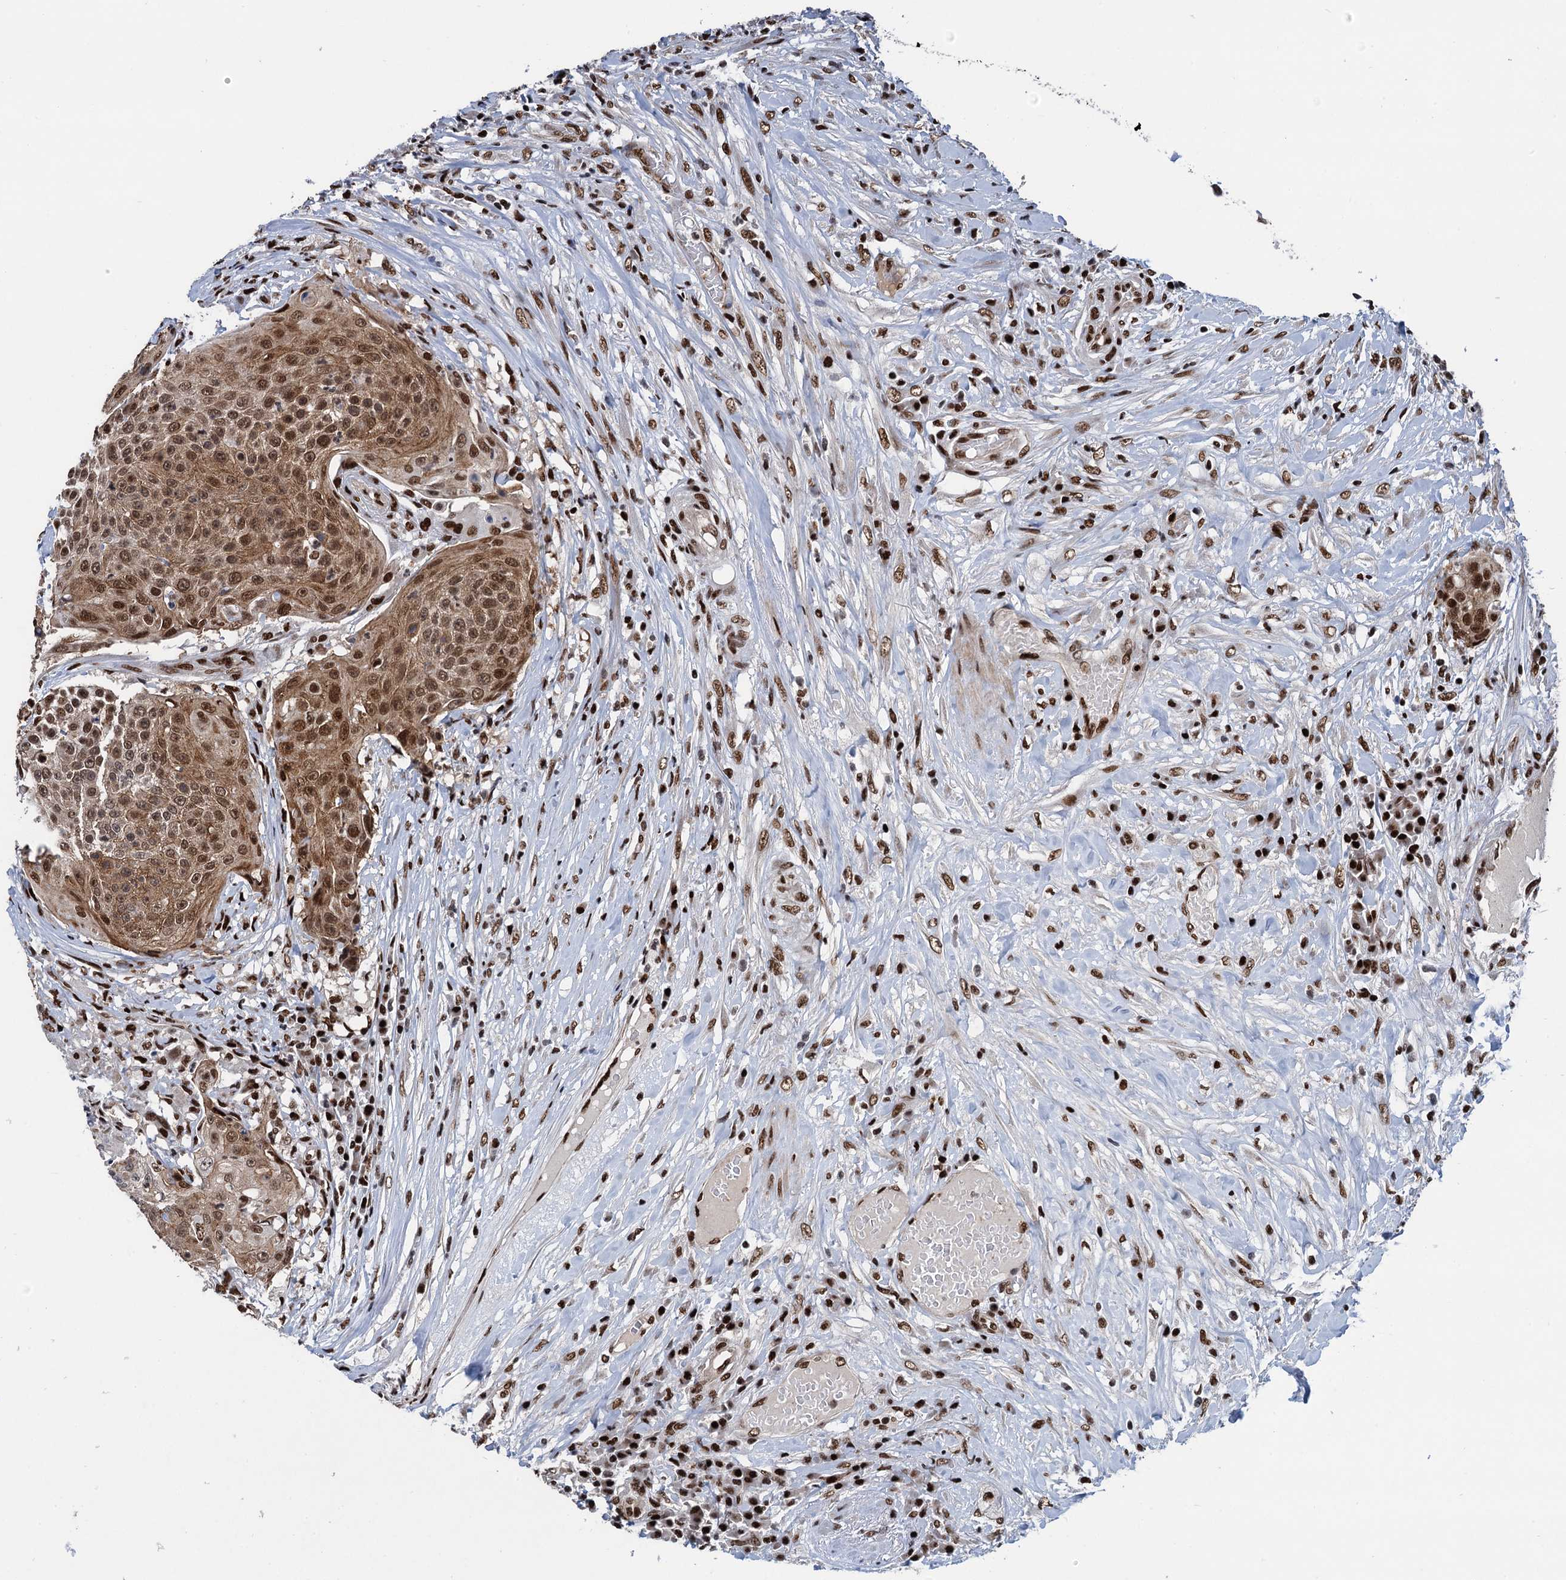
{"staining": {"intensity": "moderate", "quantity": ">75%", "location": "cytoplasmic/membranous,nuclear"}, "tissue": "urothelial cancer", "cell_type": "Tumor cells", "image_type": "cancer", "snomed": [{"axis": "morphology", "description": "Urothelial carcinoma, High grade"}, {"axis": "topography", "description": "Urinary bladder"}], "caption": "Urothelial cancer tissue shows moderate cytoplasmic/membranous and nuclear expression in approximately >75% of tumor cells", "gene": "PPP4R1", "patient": {"sex": "female", "age": 63}}